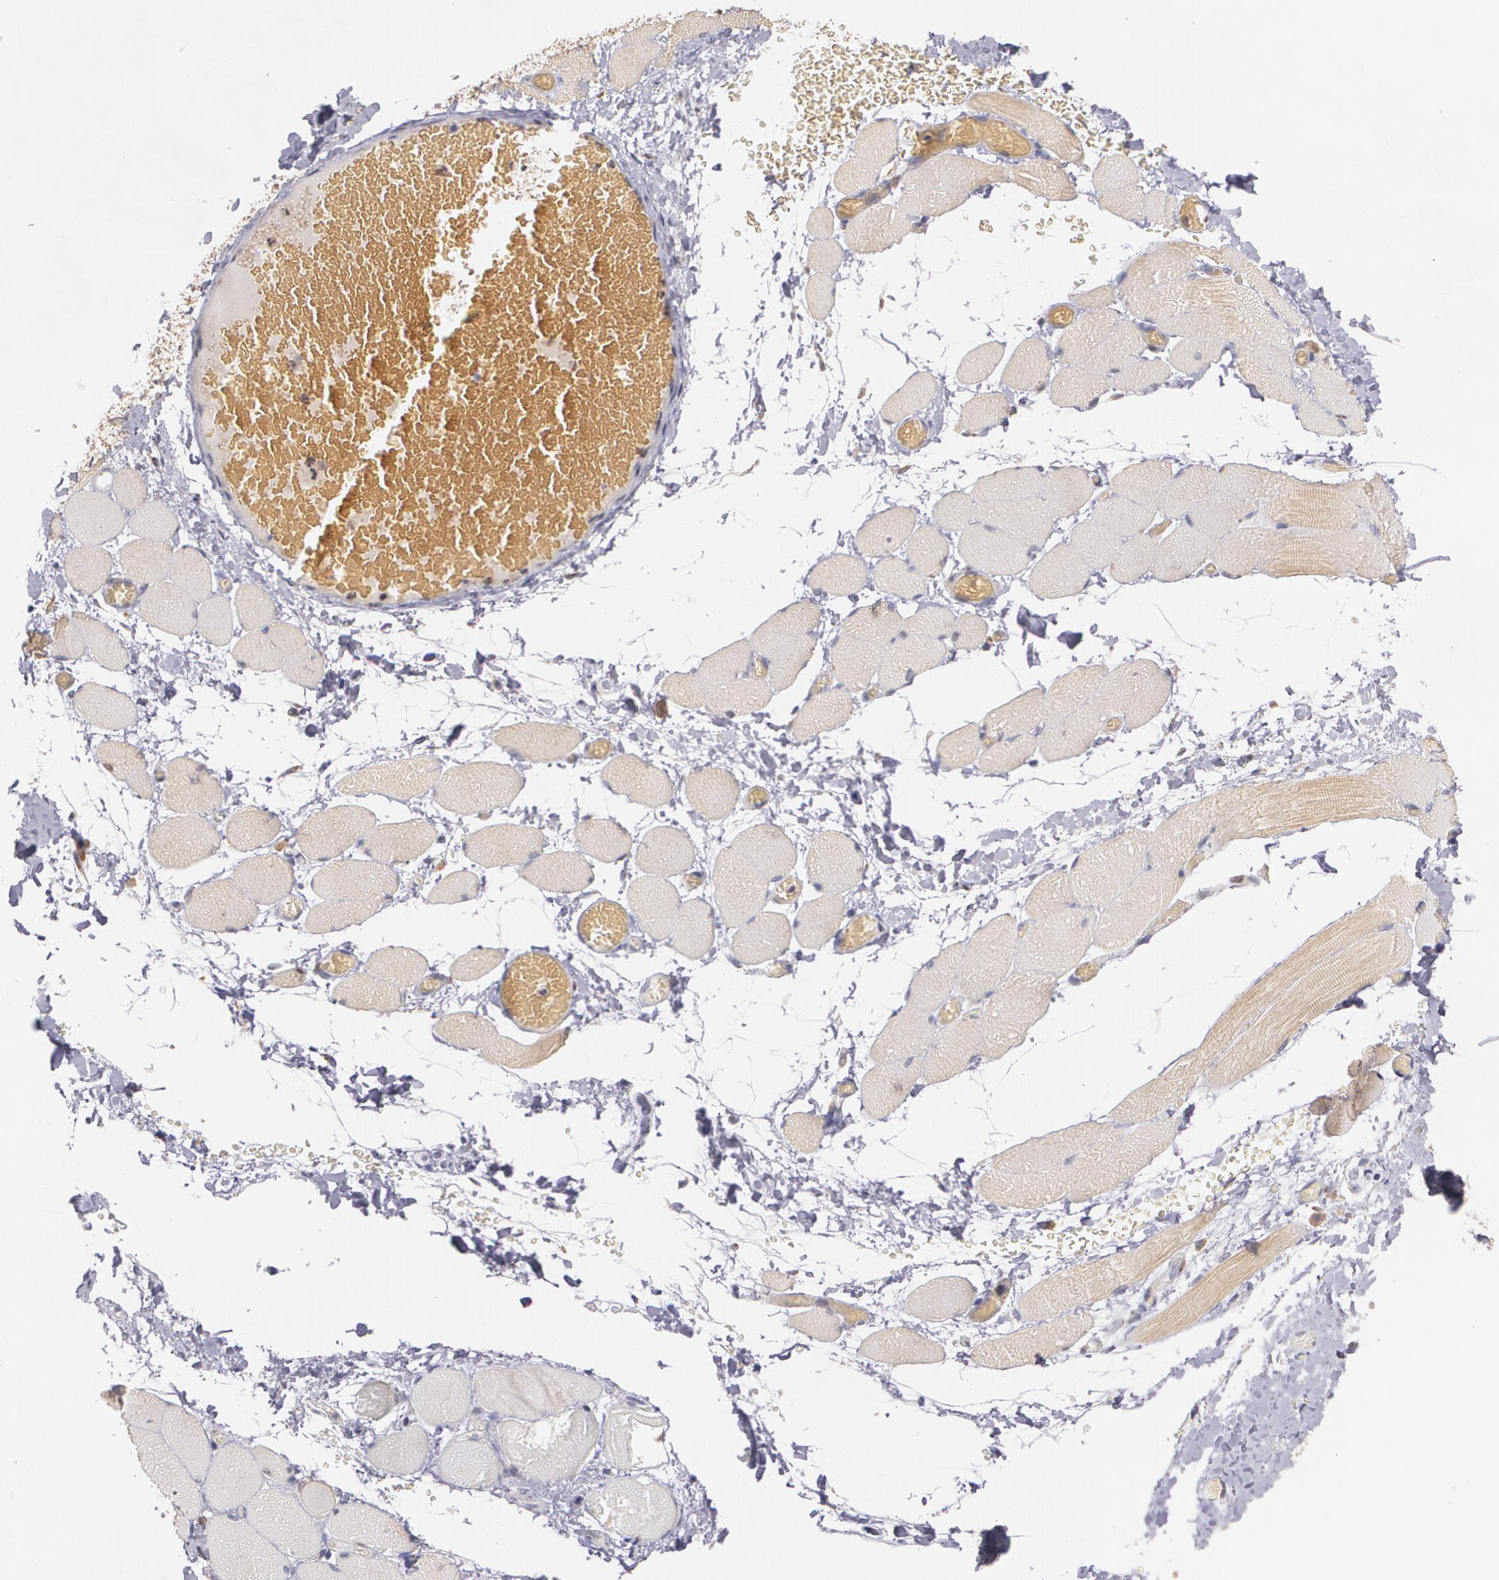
{"staining": {"intensity": "negative", "quantity": "none", "location": "none"}, "tissue": "skeletal muscle", "cell_type": "Myocytes", "image_type": "normal", "snomed": [{"axis": "morphology", "description": "Normal tissue, NOS"}, {"axis": "topography", "description": "Skeletal muscle"}, {"axis": "topography", "description": "Soft tissue"}], "caption": "Immunohistochemistry image of unremarkable skeletal muscle: human skeletal muscle stained with DAB (3,3'-diaminobenzidine) displays no significant protein expression in myocytes.", "gene": "ATF3", "patient": {"sex": "female", "age": 58}}